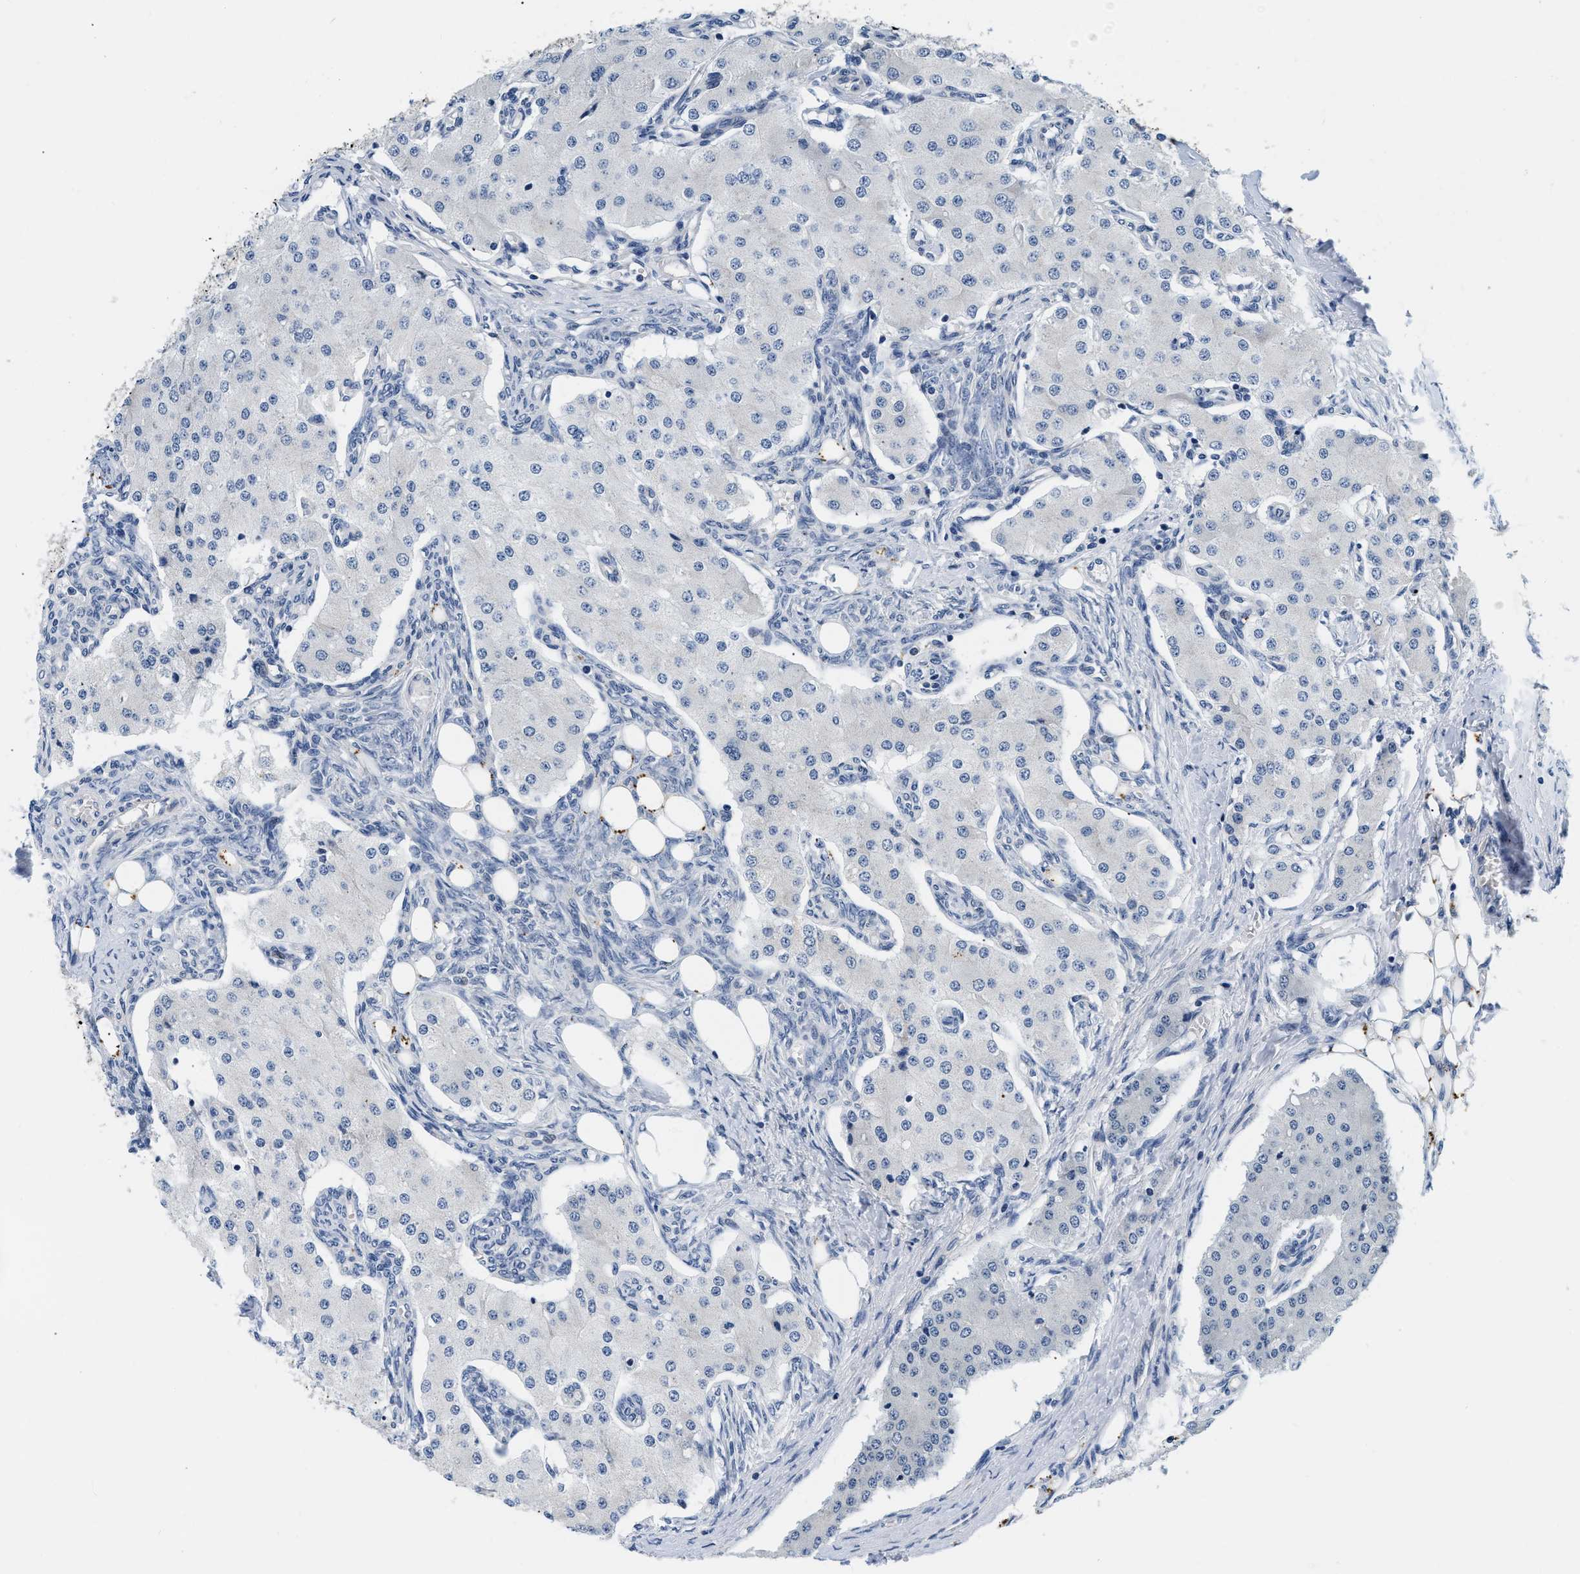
{"staining": {"intensity": "negative", "quantity": "none", "location": "none"}, "tissue": "carcinoid", "cell_type": "Tumor cells", "image_type": "cancer", "snomed": [{"axis": "morphology", "description": "Carcinoid, malignant, NOS"}, {"axis": "topography", "description": "Colon"}], "caption": "This image is of malignant carcinoid stained with IHC to label a protein in brown with the nuclei are counter-stained blue. There is no staining in tumor cells. Nuclei are stained in blue.", "gene": "PDP1", "patient": {"sex": "female", "age": 52}}